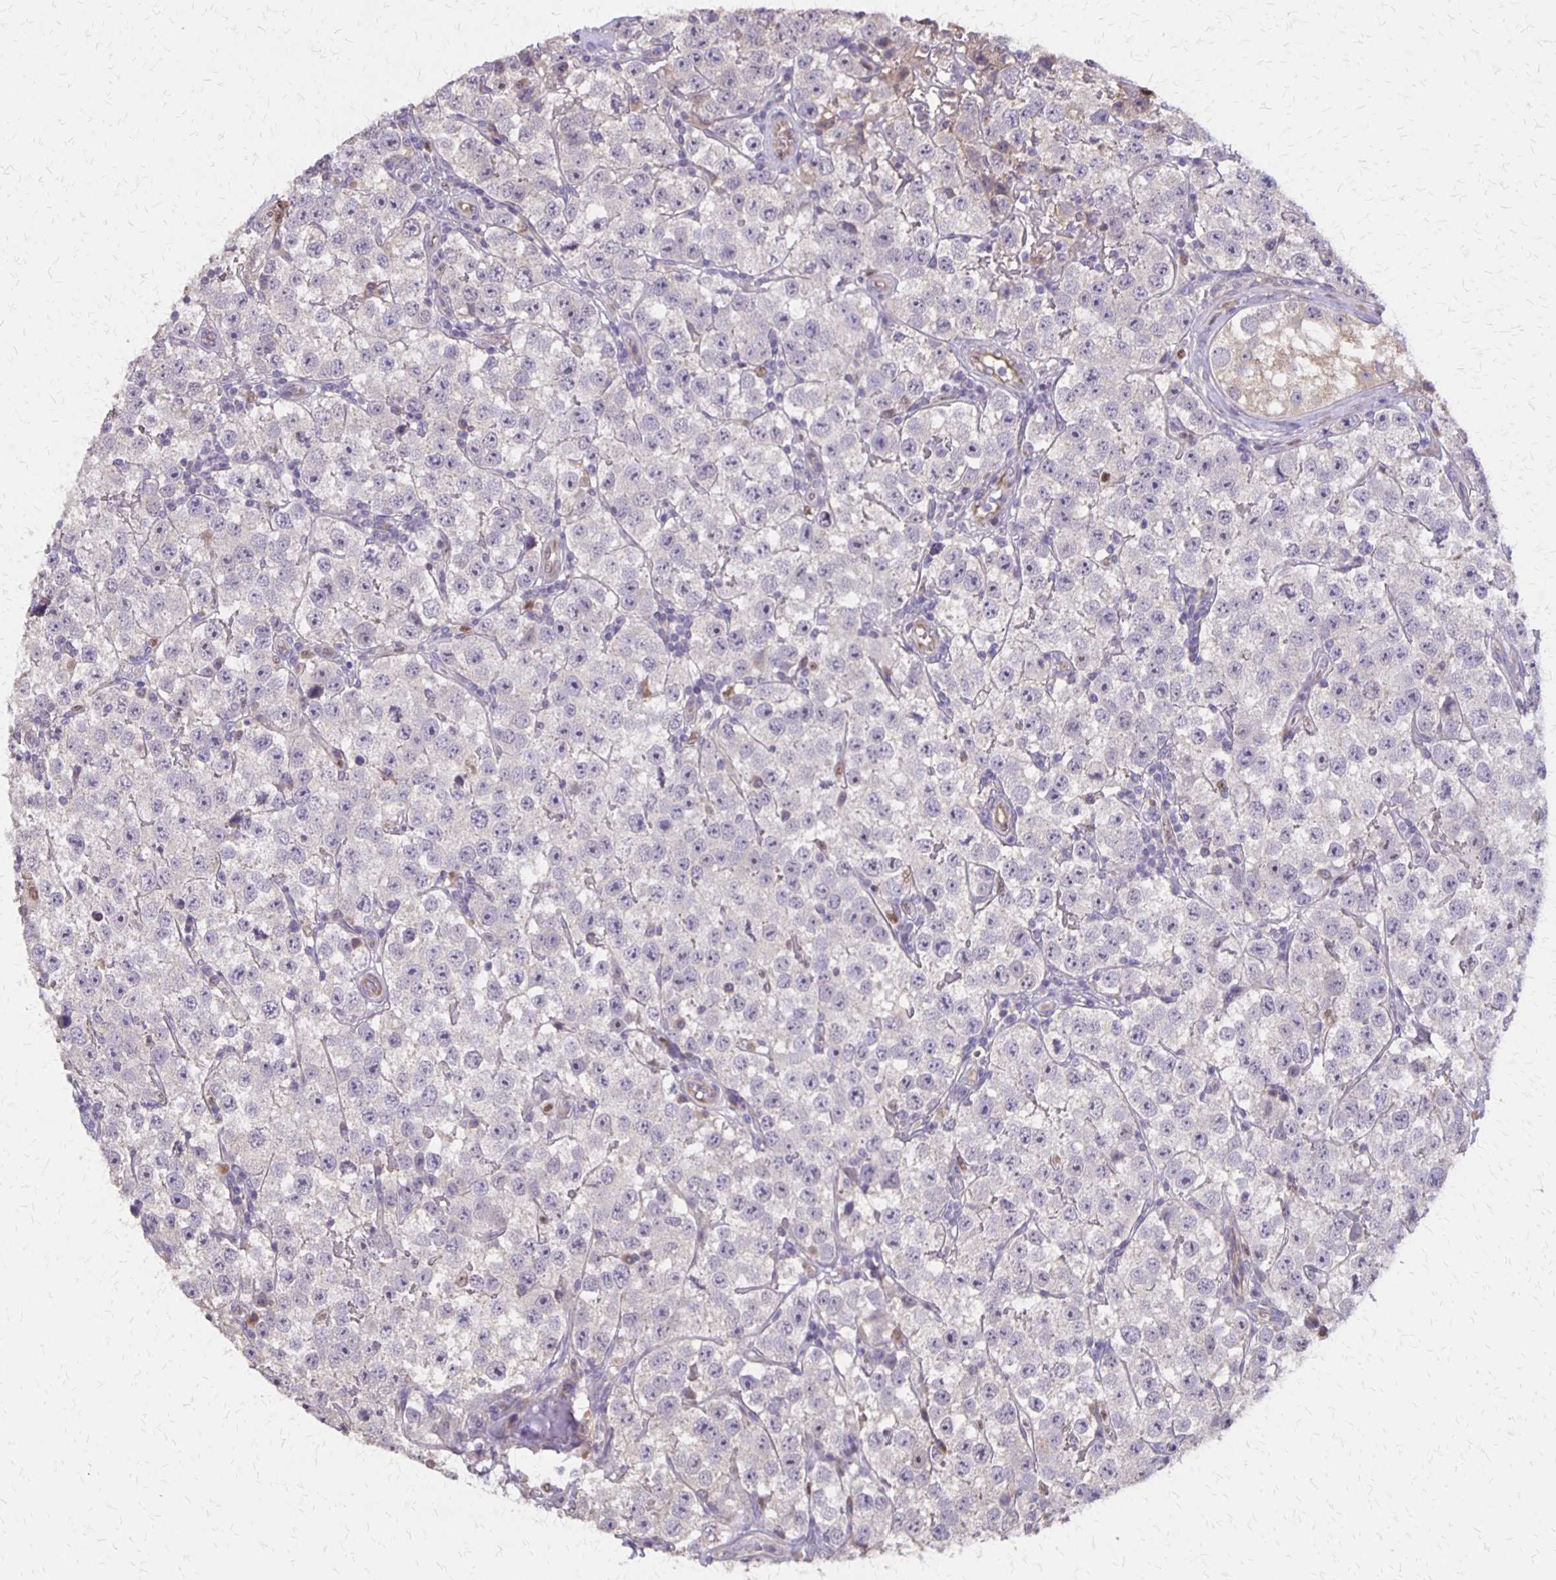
{"staining": {"intensity": "negative", "quantity": "none", "location": "none"}, "tissue": "testis cancer", "cell_type": "Tumor cells", "image_type": "cancer", "snomed": [{"axis": "morphology", "description": "Seminoma, NOS"}, {"axis": "topography", "description": "Testis"}], "caption": "Tumor cells are negative for protein expression in human testis cancer (seminoma). (IHC, brightfield microscopy, high magnification).", "gene": "NOG", "patient": {"sex": "male", "age": 34}}